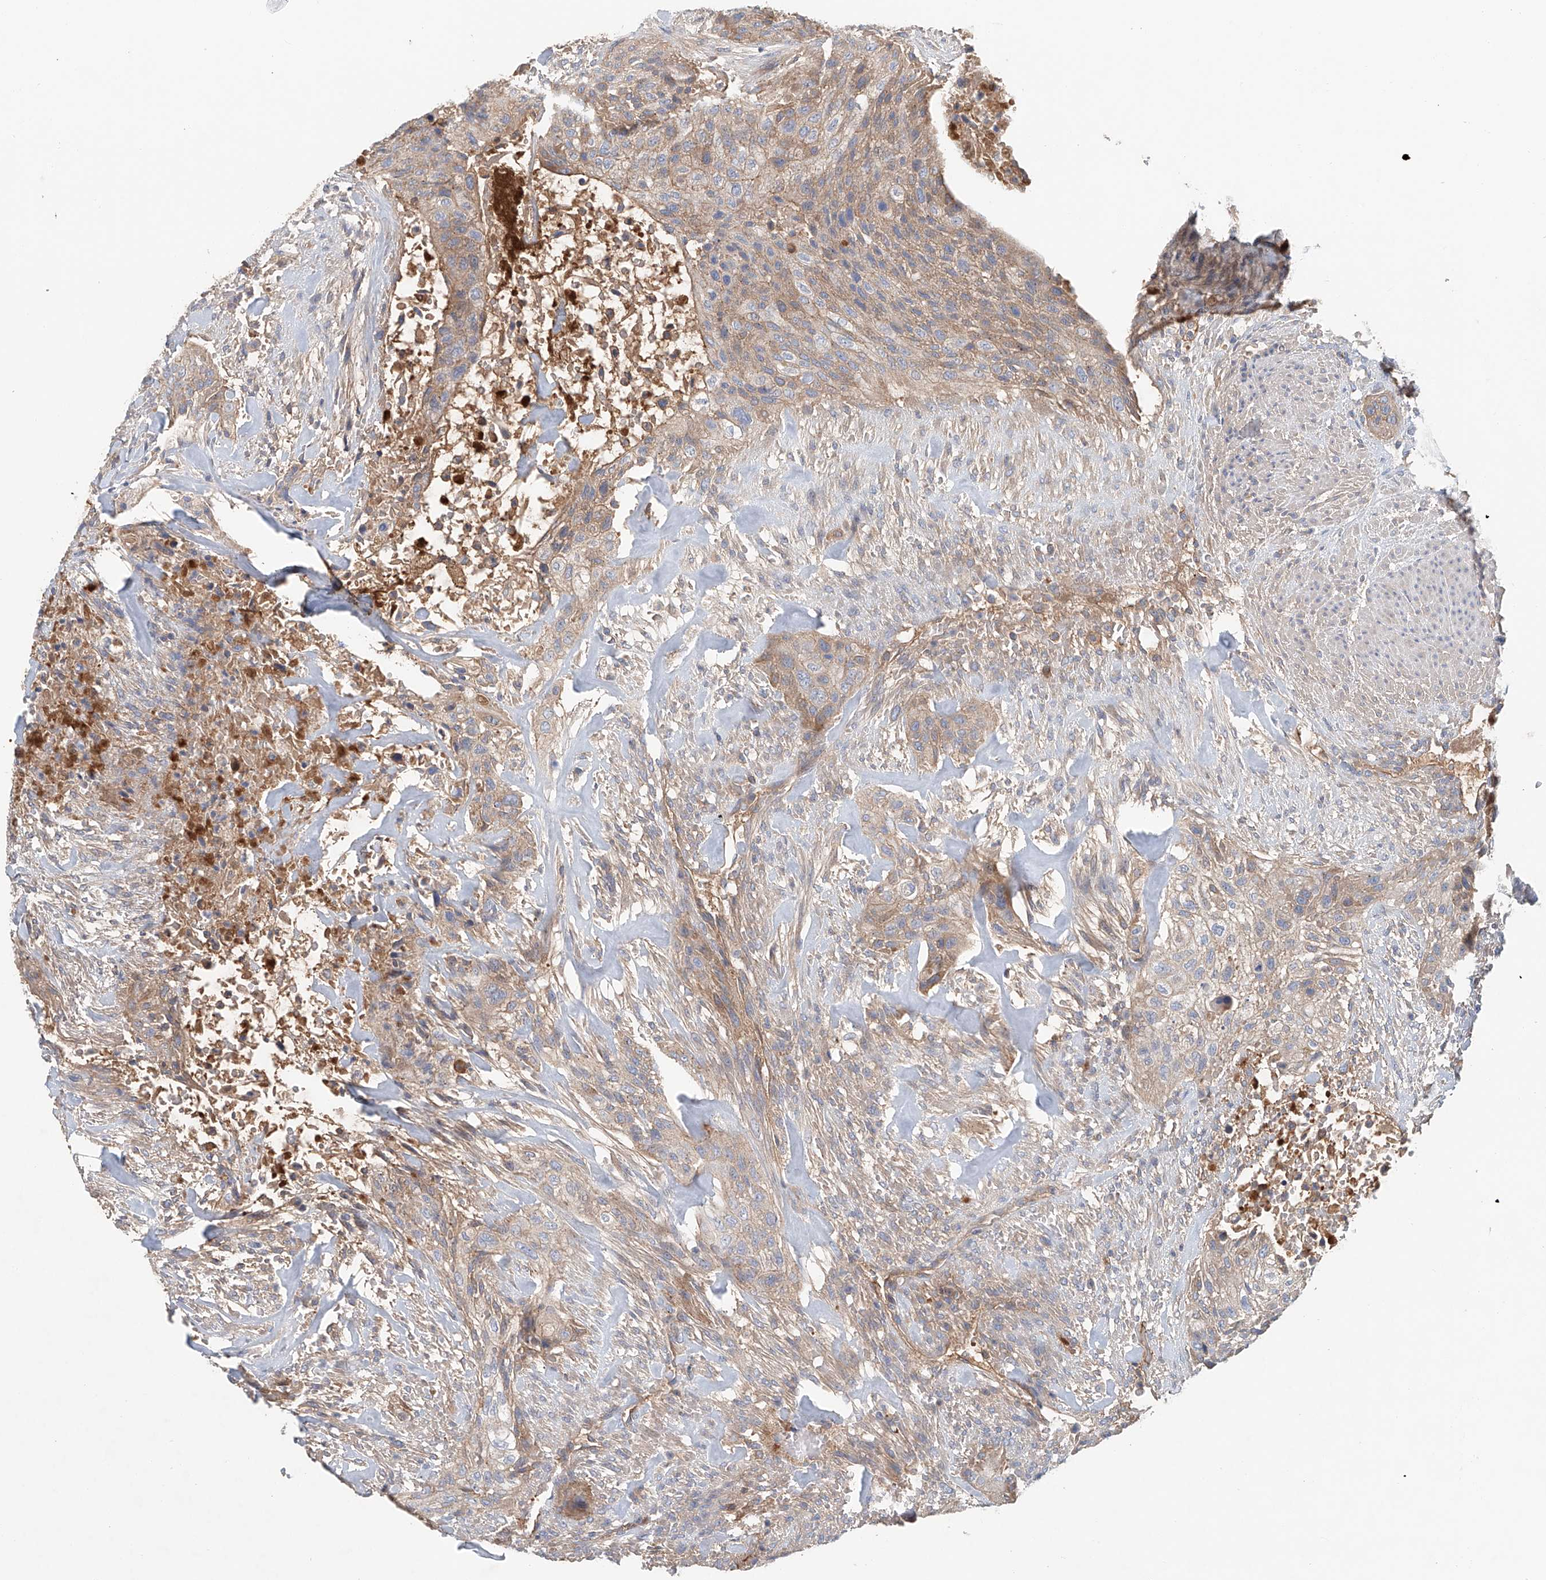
{"staining": {"intensity": "weak", "quantity": "25%-75%", "location": "cytoplasmic/membranous"}, "tissue": "urothelial cancer", "cell_type": "Tumor cells", "image_type": "cancer", "snomed": [{"axis": "morphology", "description": "Urothelial carcinoma, High grade"}, {"axis": "topography", "description": "Urinary bladder"}], "caption": "IHC of urothelial cancer displays low levels of weak cytoplasmic/membranous expression in about 25%-75% of tumor cells.", "gene": "FRYL", "patient": {"sex": "male", "age": 35}}